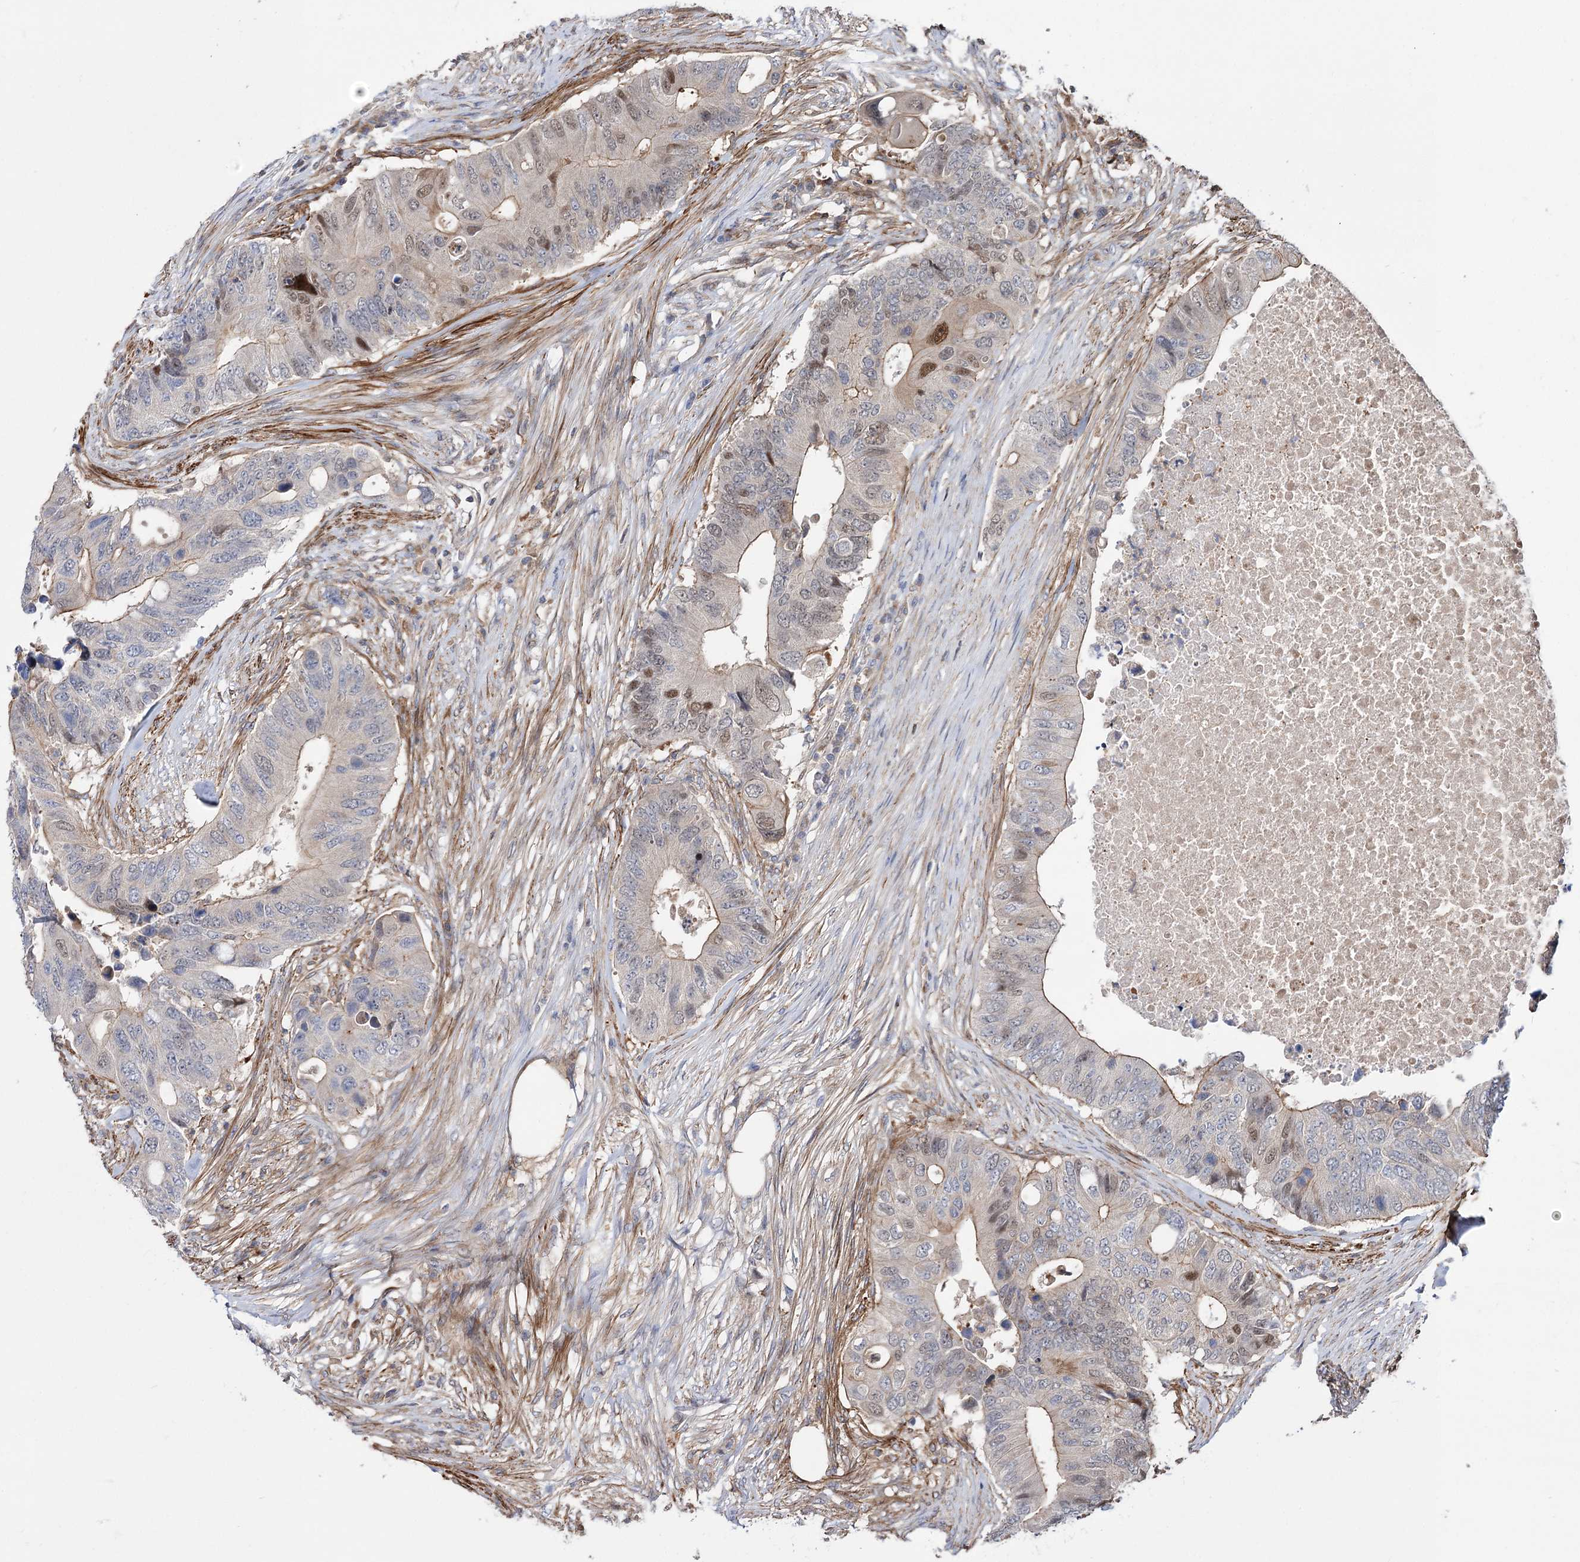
{"staining": {"intensity": "moderate", "quantity": "<25%", "location": "nuclear"}, "tissue": "colorectal cancer", "cell_type": "Tumor cells", "image_type": "cancer", "snomed": [{"axis": "morphology", "description": "Adenocarcinoma, NOS"}, {"axis": "topography", "description": "Colon"}], "caption": "The immunohistochemical stain shows moderate nuclear positivity in tumor cells of adenocarcinoma (colorectal) tissue.", "gene": "DPP3", "patient": {"sex": "male", "age": 71}}